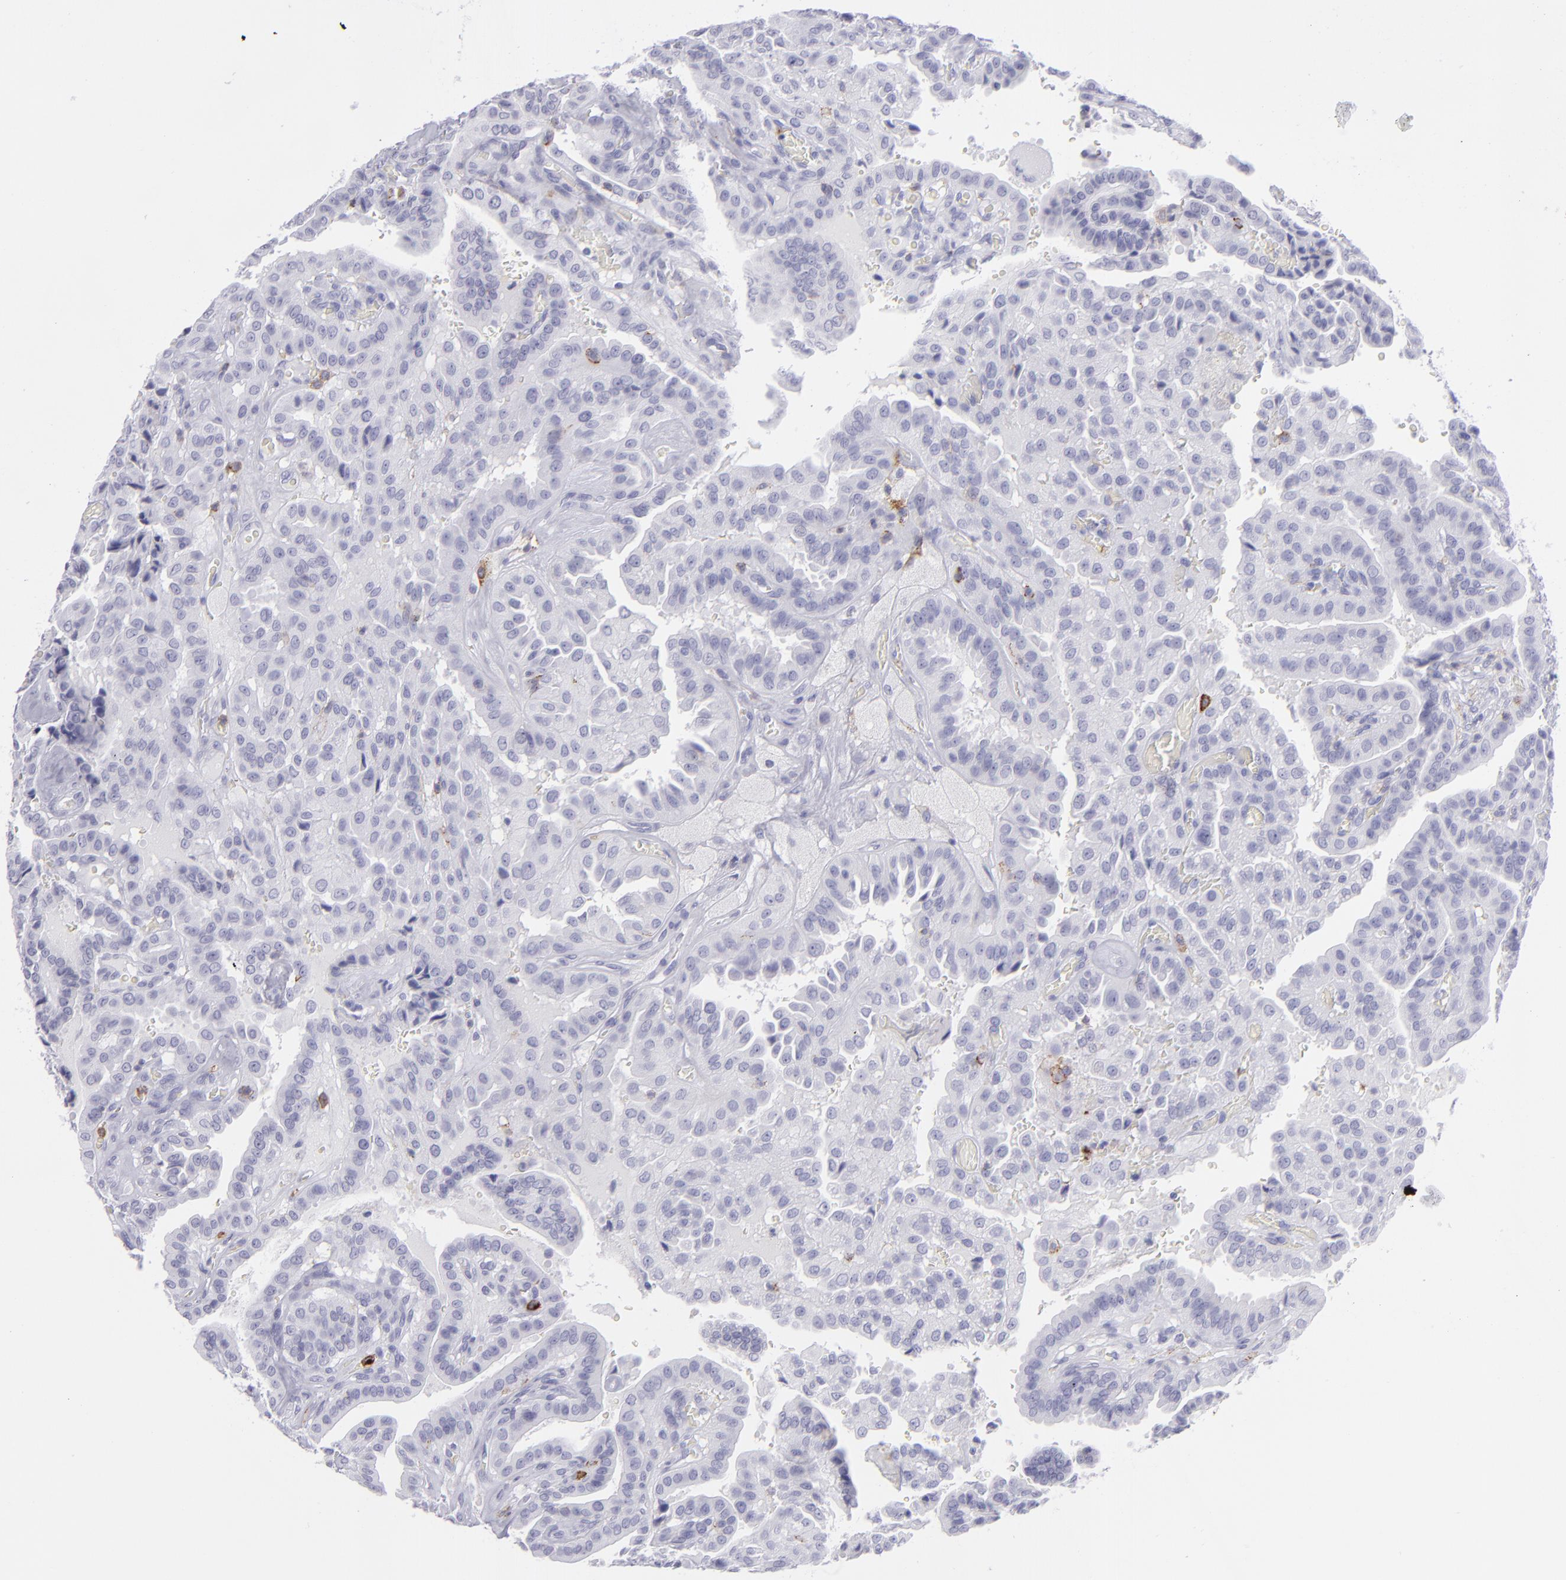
{"staining": {"intensity": "negative", "quantity": "none", "location": "none"}, "tissue": "thyroid cancer", "cell_type": "Tumor cells", "image_type": "cancer", "snomed": [{"axis": "morphology", "description": "Papillary adenocarcinoma, NOS"}, {"axis": "topography", "description": "Thyroid gland"}], "caption": "IHC histopathology image of neoplastic tissue: human thyroid cancer stained with DAB (3,3'-diaminobenzidine) shows no significant protein expression in tumor cells. The staining was performed using DAB to visualize the protein expression in brown, while the nuclei were stained in blue with hematoxylin (Magnification: 20x).", "gene": "SELPLG", "patient": {"sex": "male", "age": 87}}